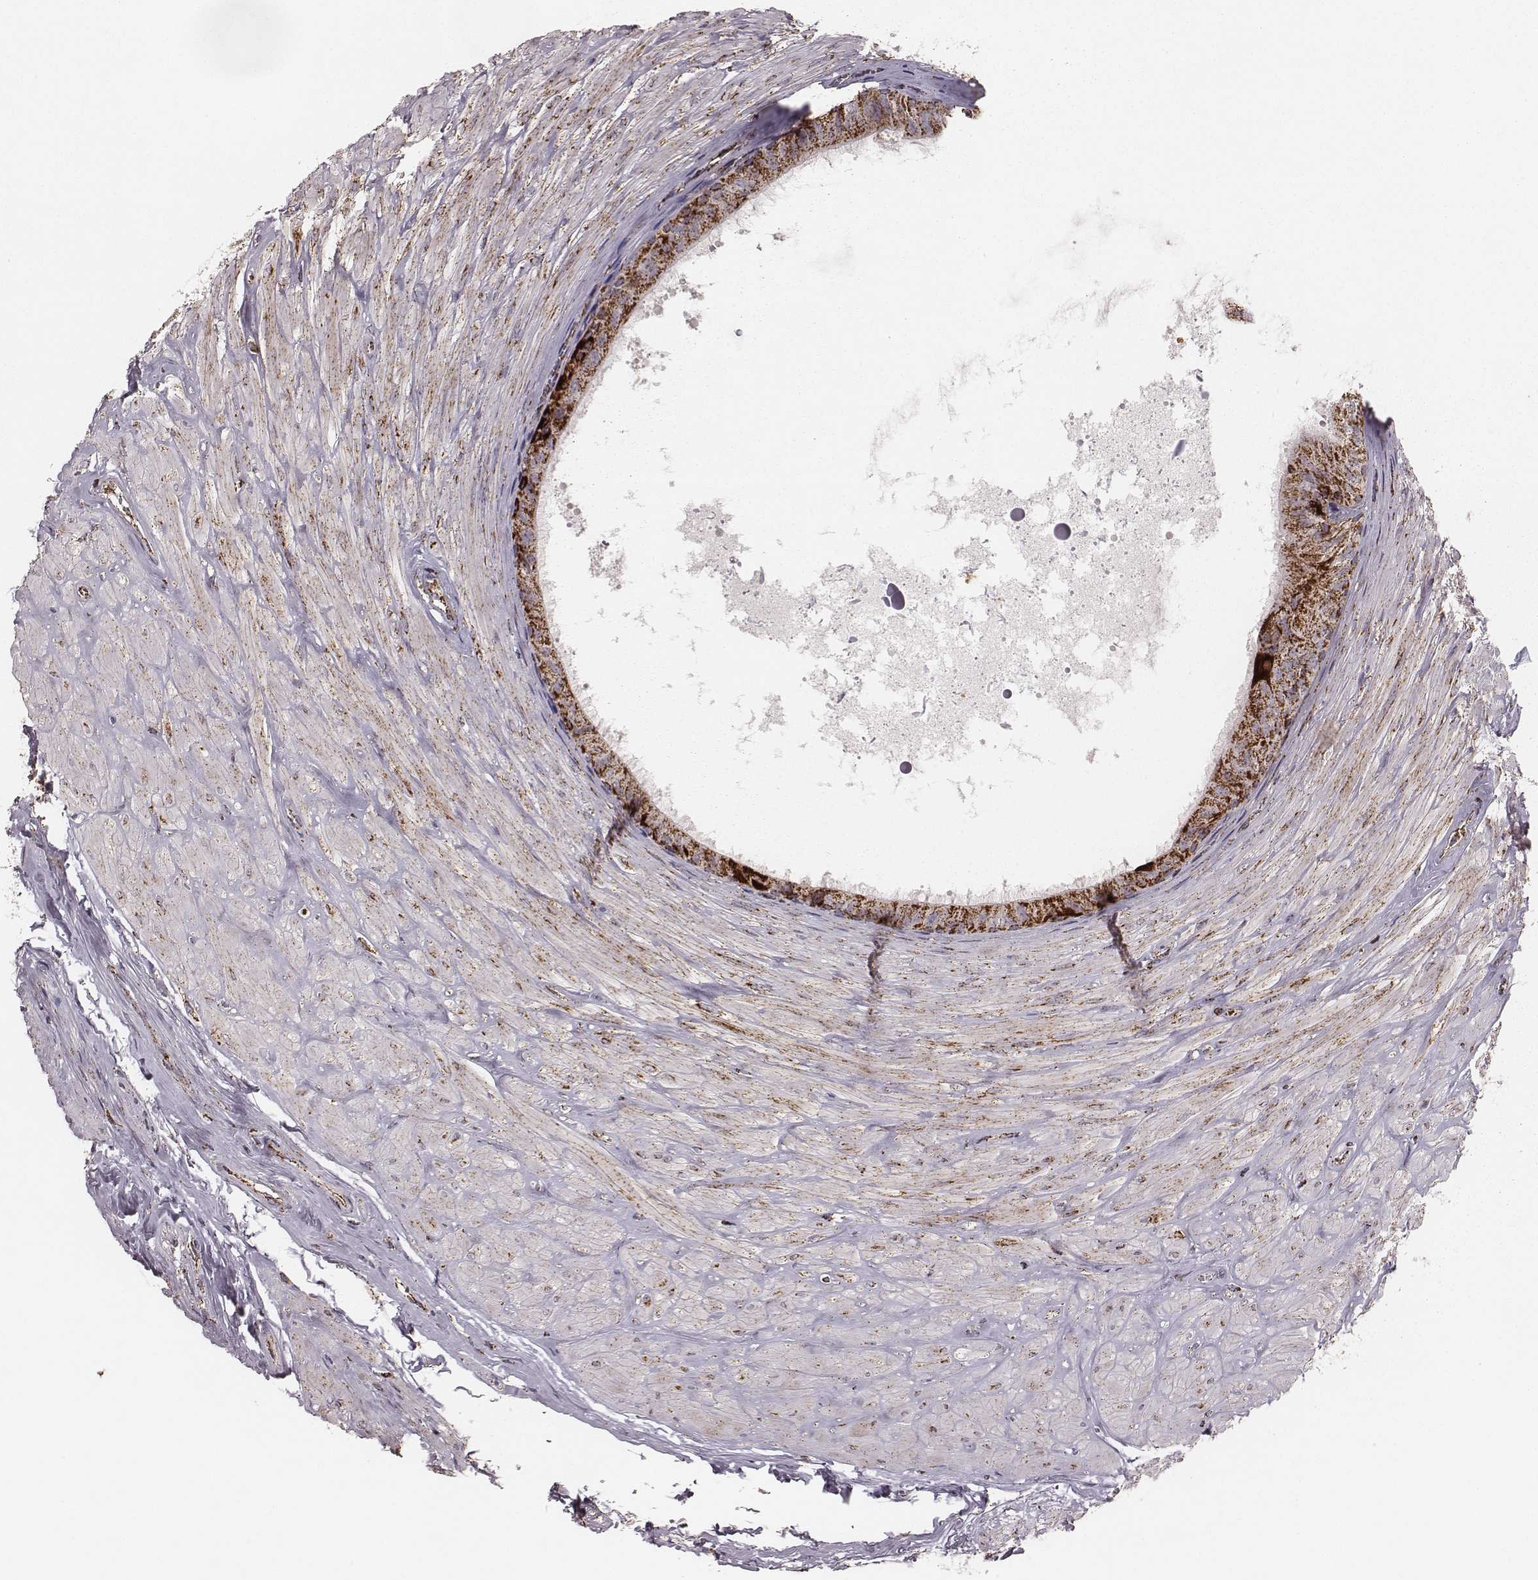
{"staining": {"intensity": "strong", "quantity": ">75%", "location": "cytoplasmic/membranous"}, "tissue": "epididymis", "cell_type": "Glandular cells", "image_type": "normal", "snomed": [{"axis": "morphology", "description": "Normal tissue, NOS"}, {"axis": "topography", "description": "Epididymis"}], "caption": "Normal epididymis shows strong cytoplasmic/membranous positivity in approximately >75% of glandular cells.", "gene": "TUFM", "patient": {"sex": "male", "age": 37}}